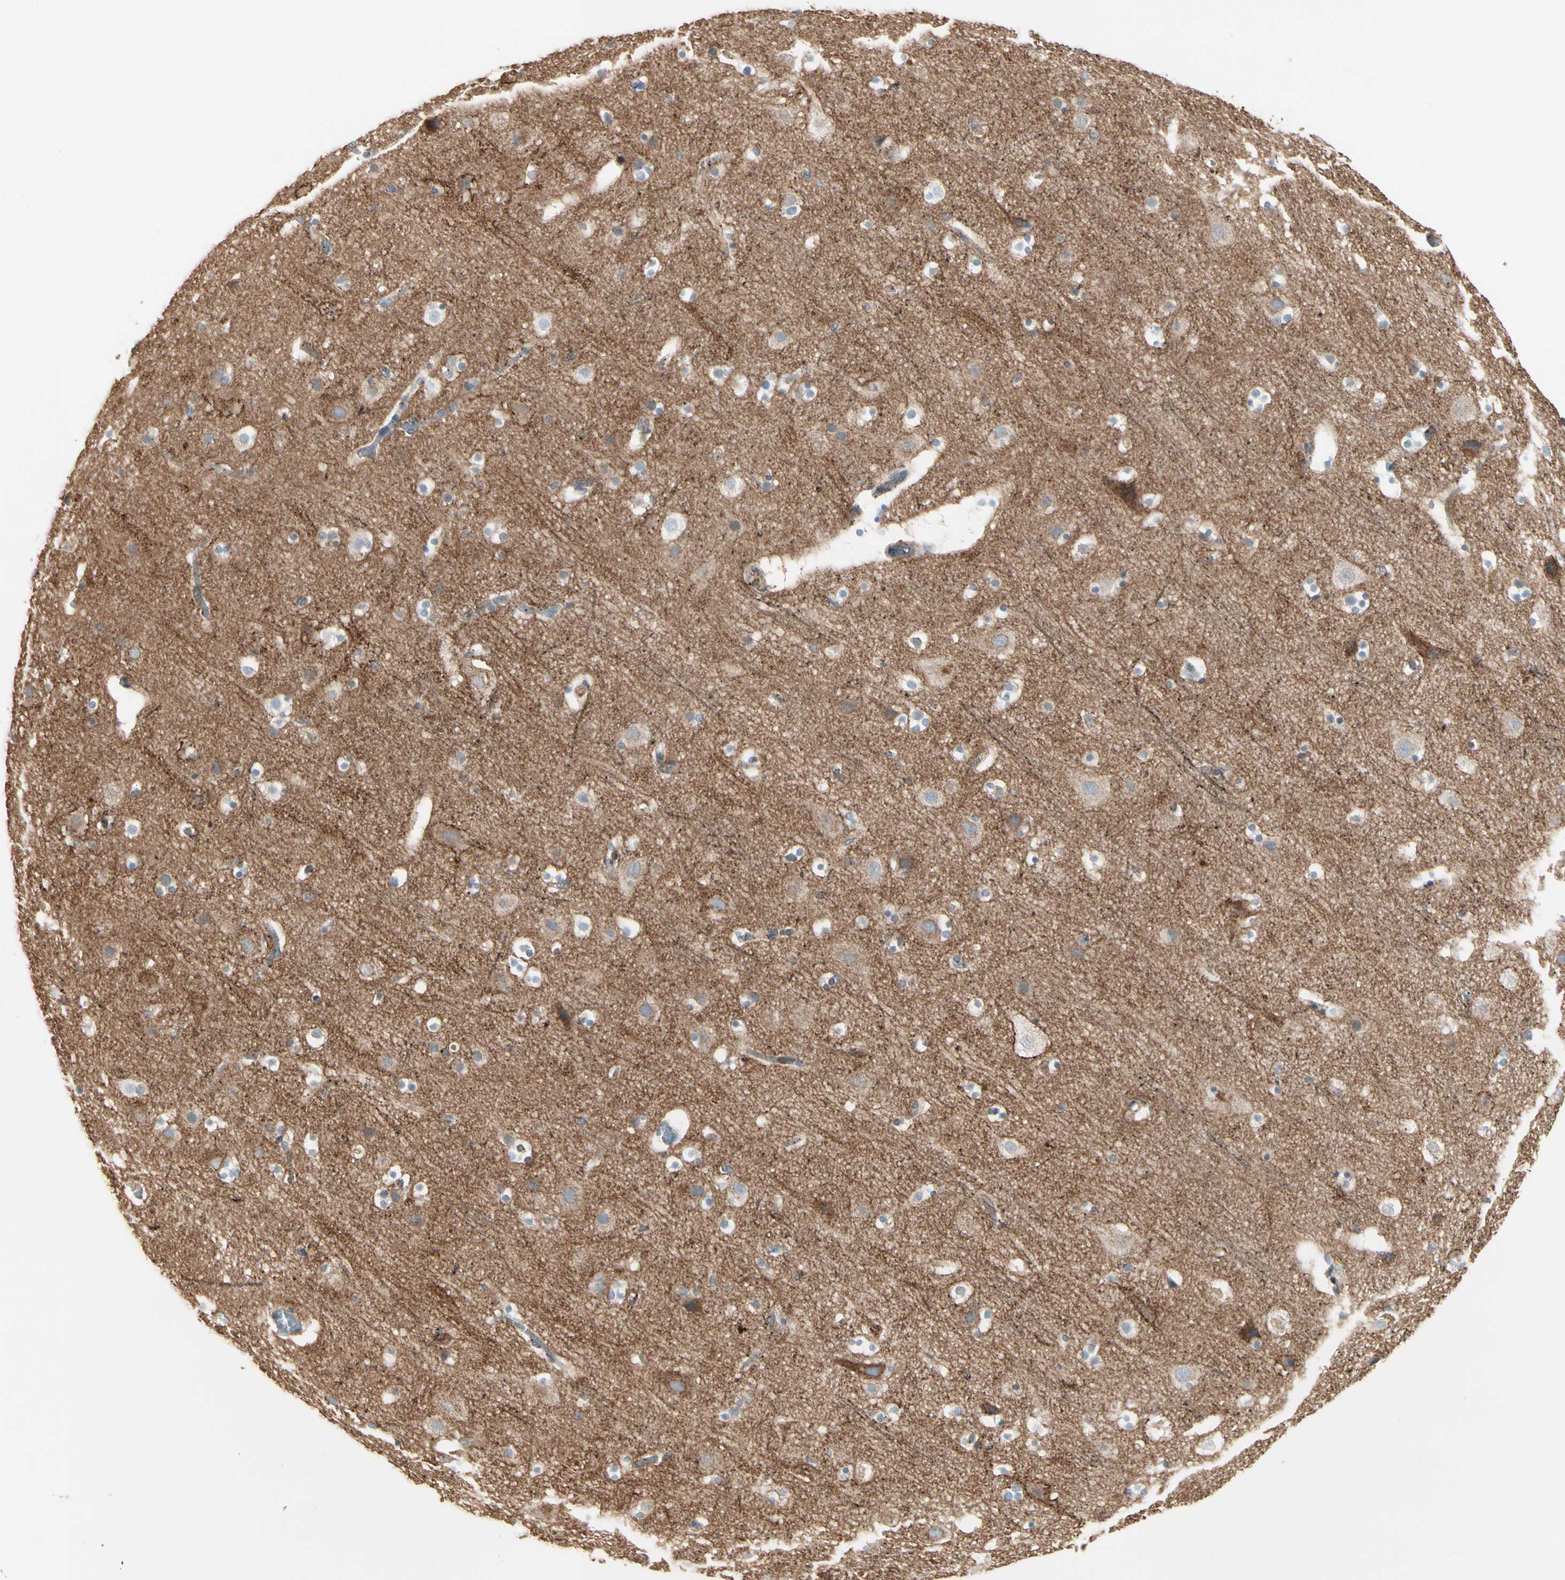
{"staining": {"intensity": "negative", "quantity": "none", "location": "none"}, "tissue": "cerebral cortex", "cell_type": "Endothelial cells", "image_type": "normal", "snomed": [{"axis": "morphology", "description": "Normal tissue, NOS"}, {"axis": "topography", "description": "Cerebral cortex"}], "caption": "This is an immunohistochemistry (IHC) micrograph of unremarkable cerebral cortex. There is no positivity in endothelial cells.", "gene": "CLEC2B", "patient": {"sex": "male", "age": 45}}